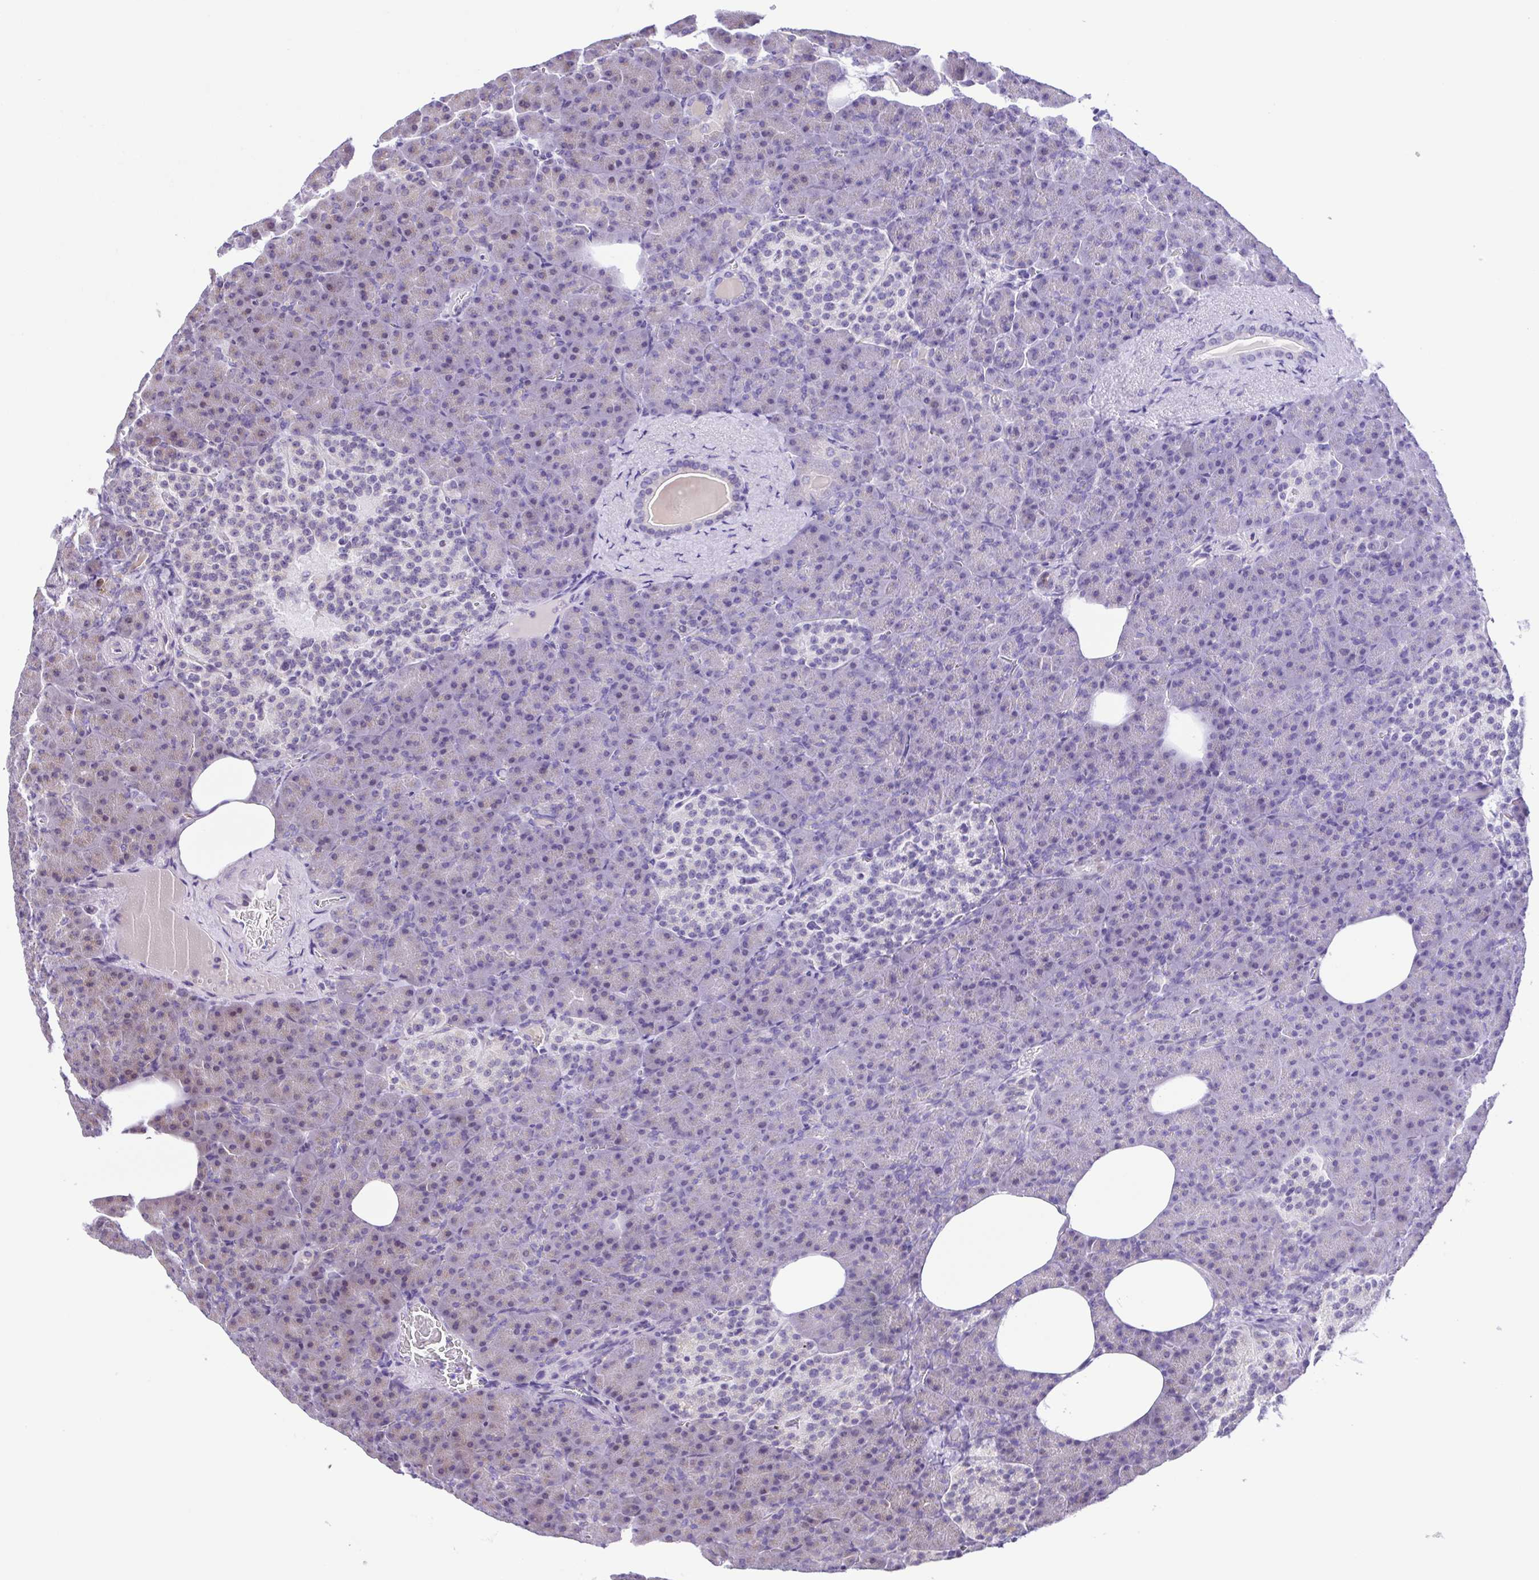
{"staining": {"intensity": "negative", "quantity": "none", "location": "none"}, "tissue": "pancreas", "cell_type": "Exocrine glandular cells", "image_type": "normal", "snomed": [{"axis": "morphology", "description": "Normal tissue, NOS"}, {"axis": "topography", "description": "Pancreas"}], "caption": "Immunohistochemistry micrograph of unremarkable pancreas stained for a protein (brown), which exhibits no expression in exocrine glandular cells.", "gene": "ENSG00000286022", "patient": {"sex": "female", "age": 74}}